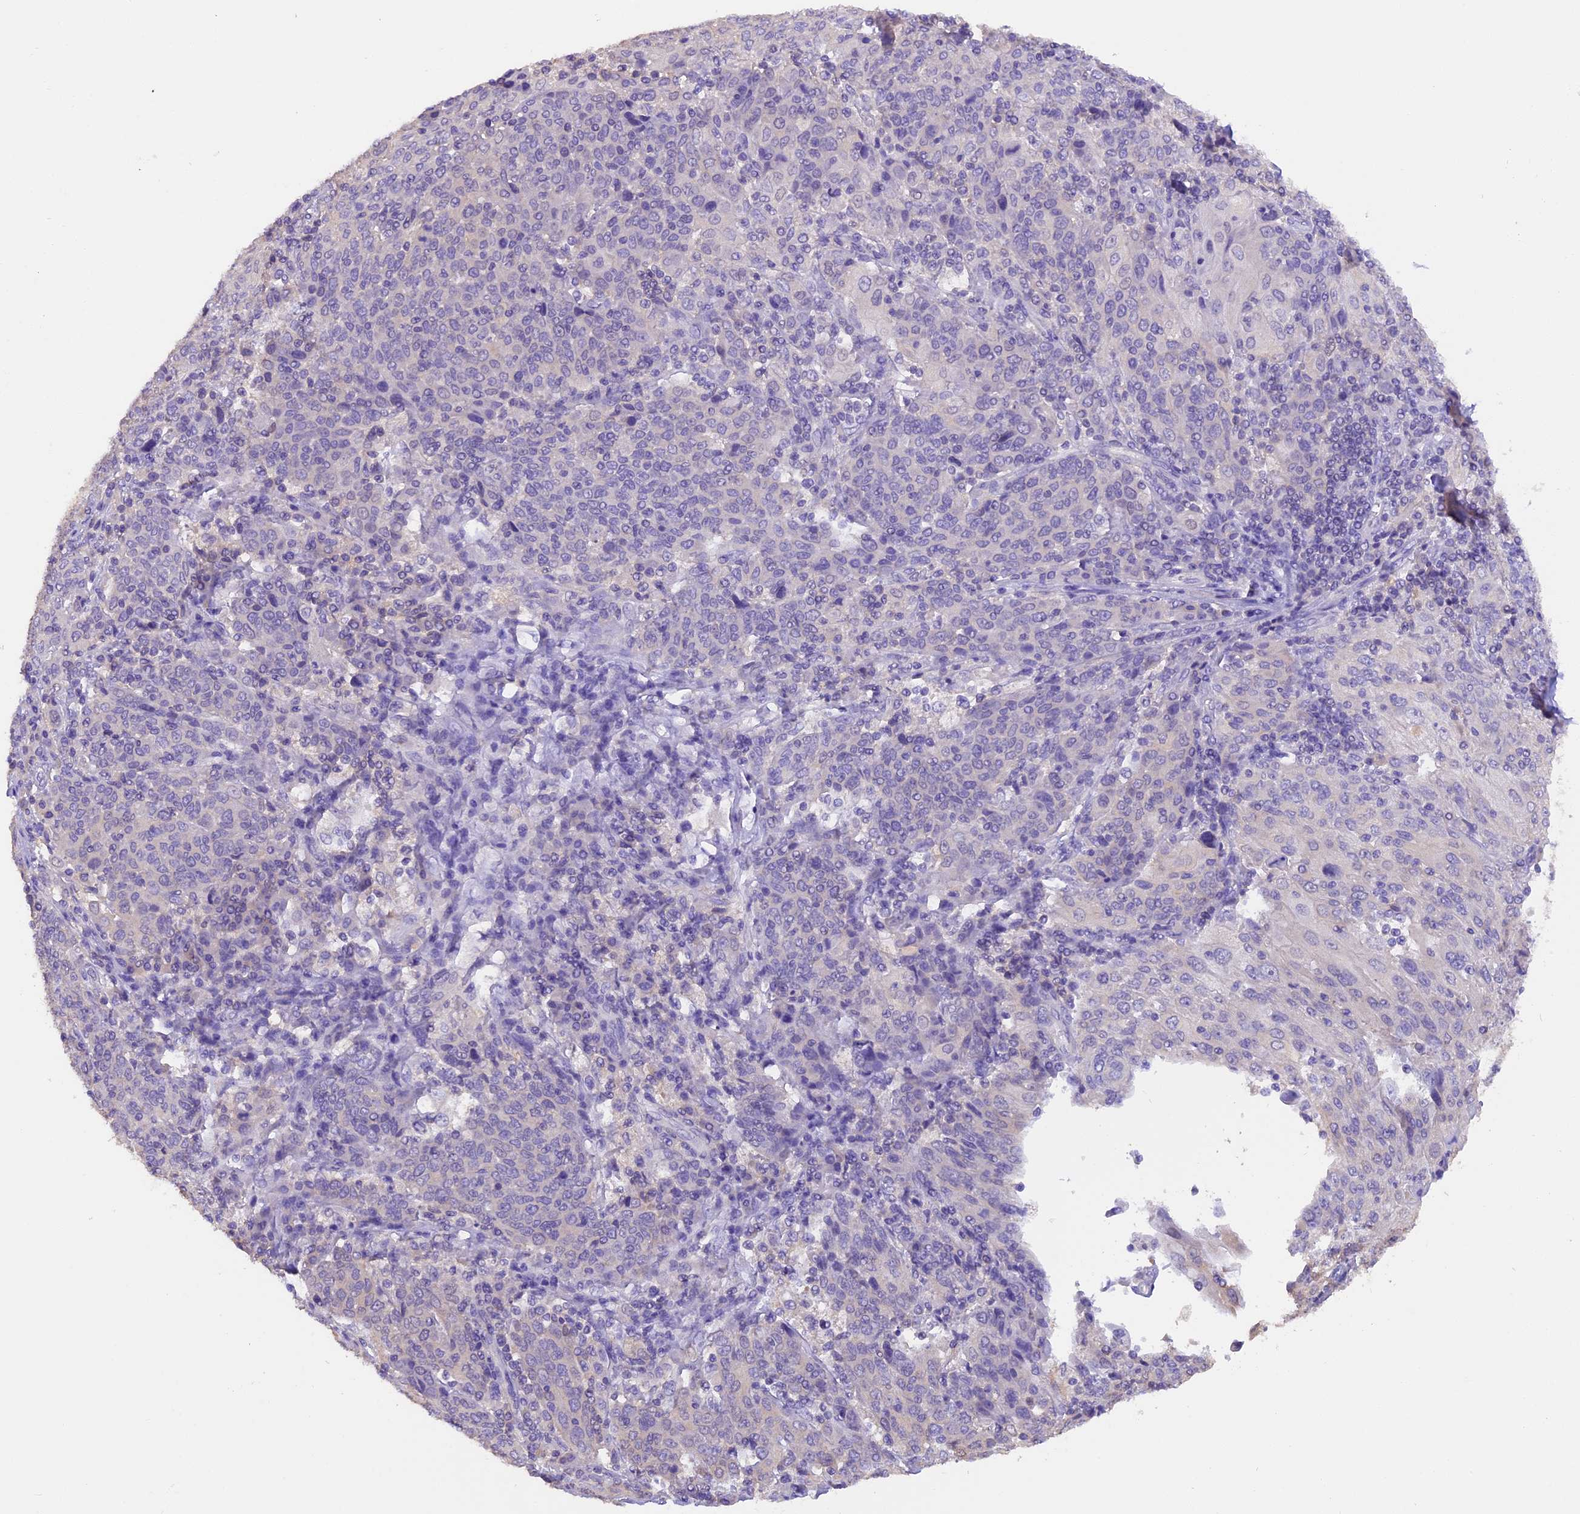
{"staining": {"intensity": "negative", "quantity": "none", "location": "none"}, "tissue": "cervical cancer", "cell_type": "Tumor cells", "image_type": "cancer", "snomed": [{"axis": "morphology", "description": "Squamous cell carcinoma, NOS"}, {"axis": "topography", "description": "Cervix"}], "caption": "Human cervical cancer stained for a protein using IHC shows no staining in tumor cells.", "gene": "AP3B2", "patient": {"sex": "female", "age": 67}}